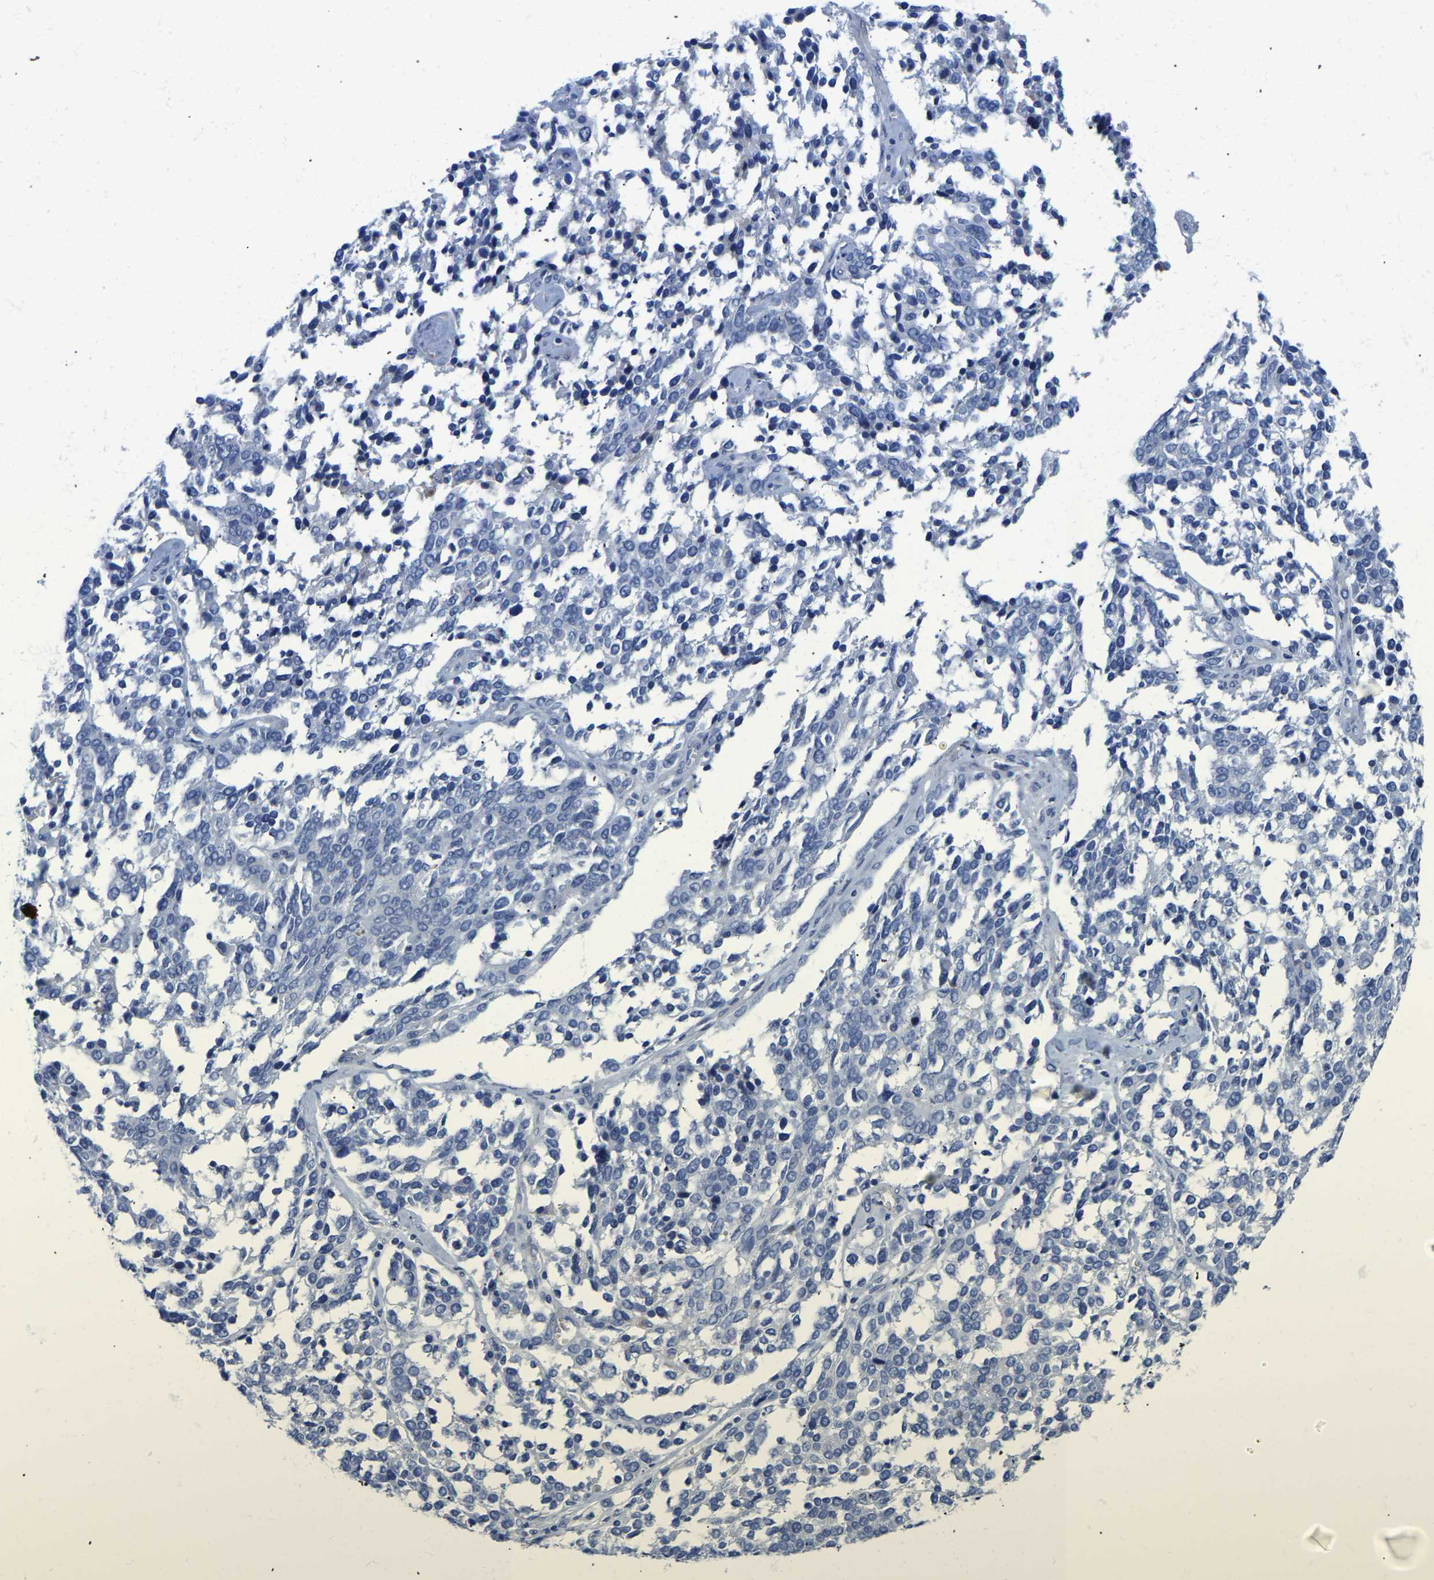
{"staining": {"intensity": "negative", "quantity": "none", "location": "none"}, "tissue": "ovarian cancer", "cell_type": "Tumor cells", "image_type": "cancer", "snomed": [{"axis": "morphology", "description": "Cystadenocarcinoma, serous, NOS"}, {"axis": "topography", "description": "Ovary"}], "caption": "An IHC image of ovarian cancer is shown. There is no staining in tumor cells of ovarian cancer. The staining is performed using DAB brown chromogen with nuclei counter-stained in using hematoxylin.", "gene": "UPK3A", "patient": {"sex": "female", "age": 44}}